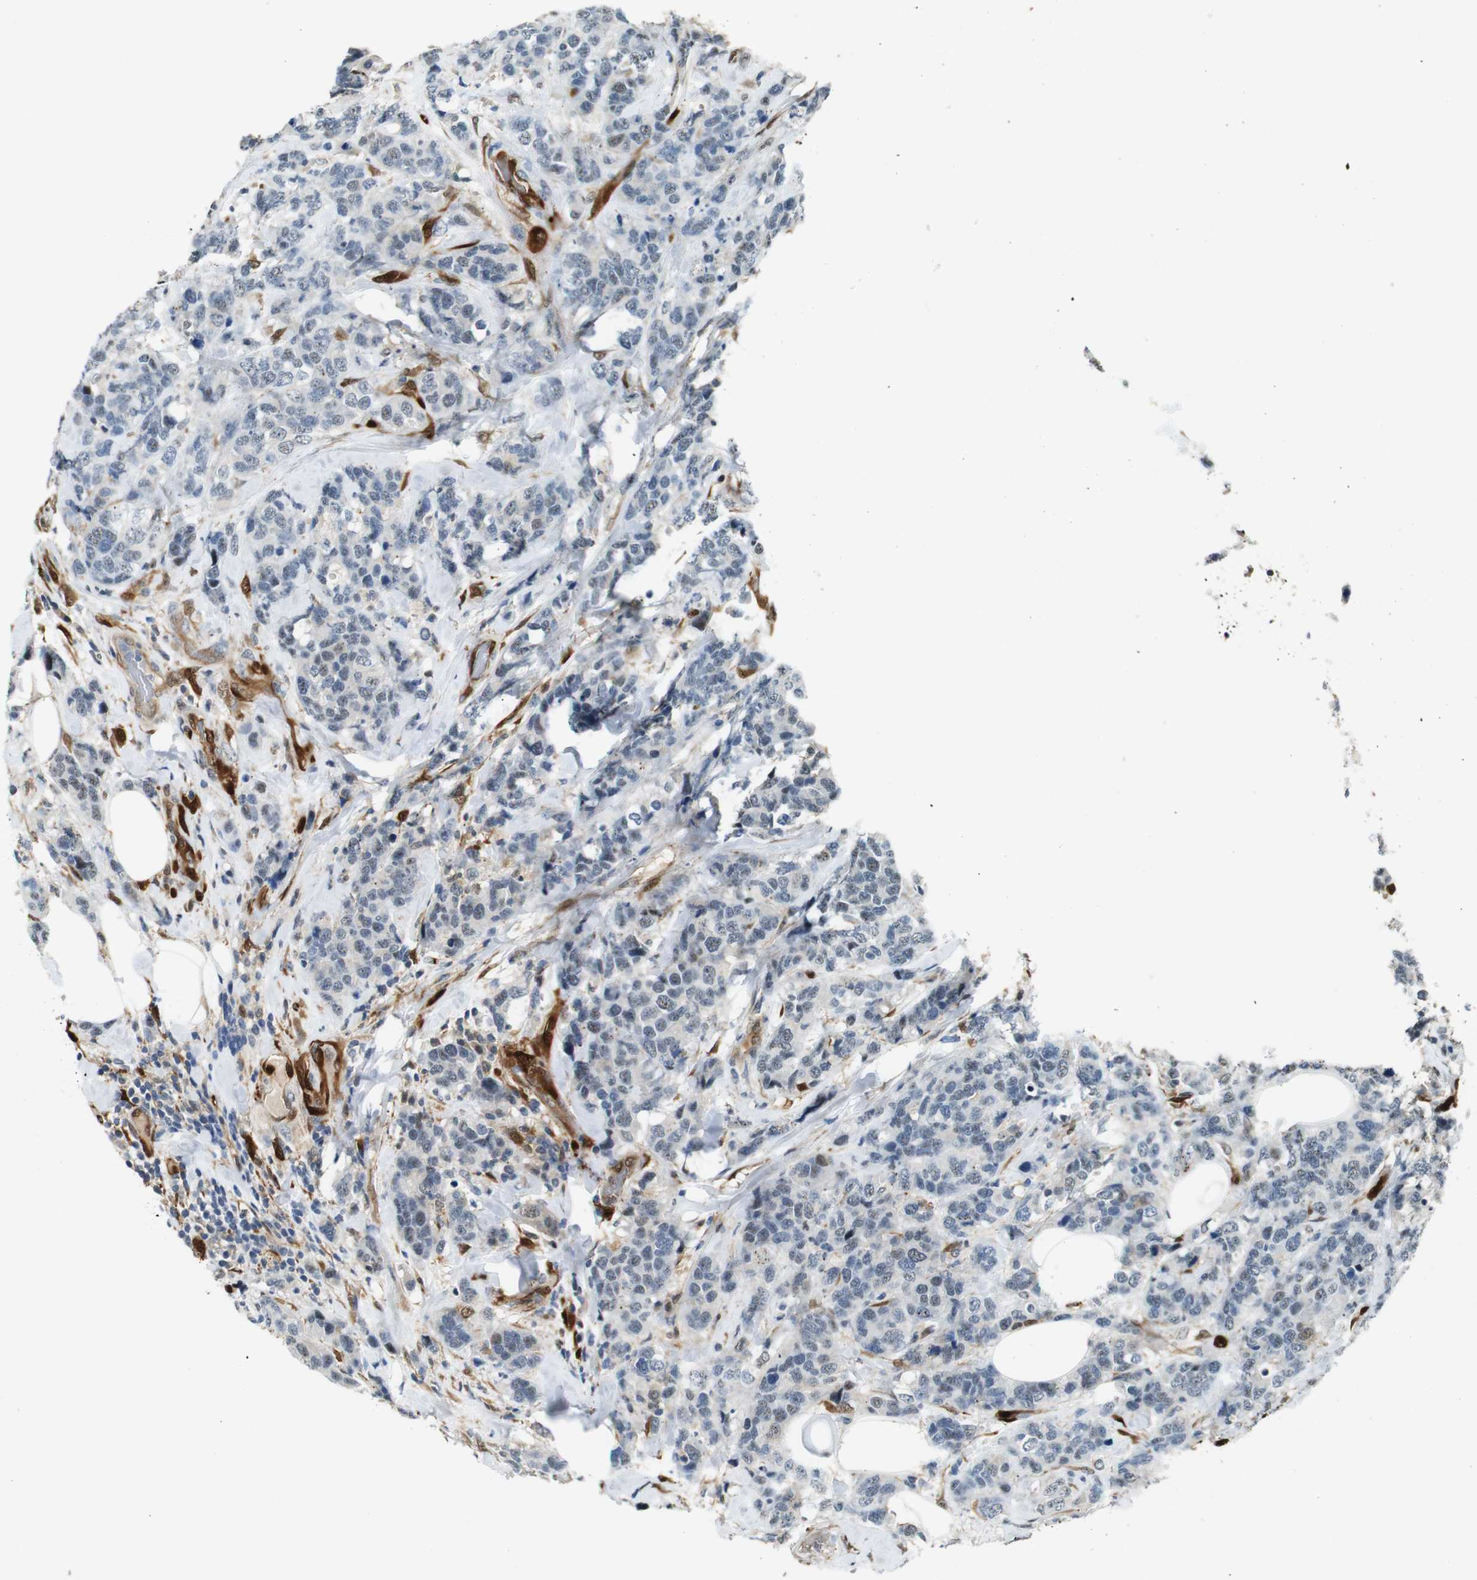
{"staining": {"intensity": "weak", "quantity": "<25%", "location": "nuclear"}, "tissue": "breast cancer", "cell_type": "Tumor cells", "image_type": "cancer", "snomed": [{"axis": "morphology", "description": "Lobular carcinoma"}, {"axis": "topography", "description": "Breast"}], "caption": "Tumor cells show no significant protein positivity in breast cancer (lobular carcinoma).", "gene": "LXN", "patient": {"sex": "female", "age": 59}}